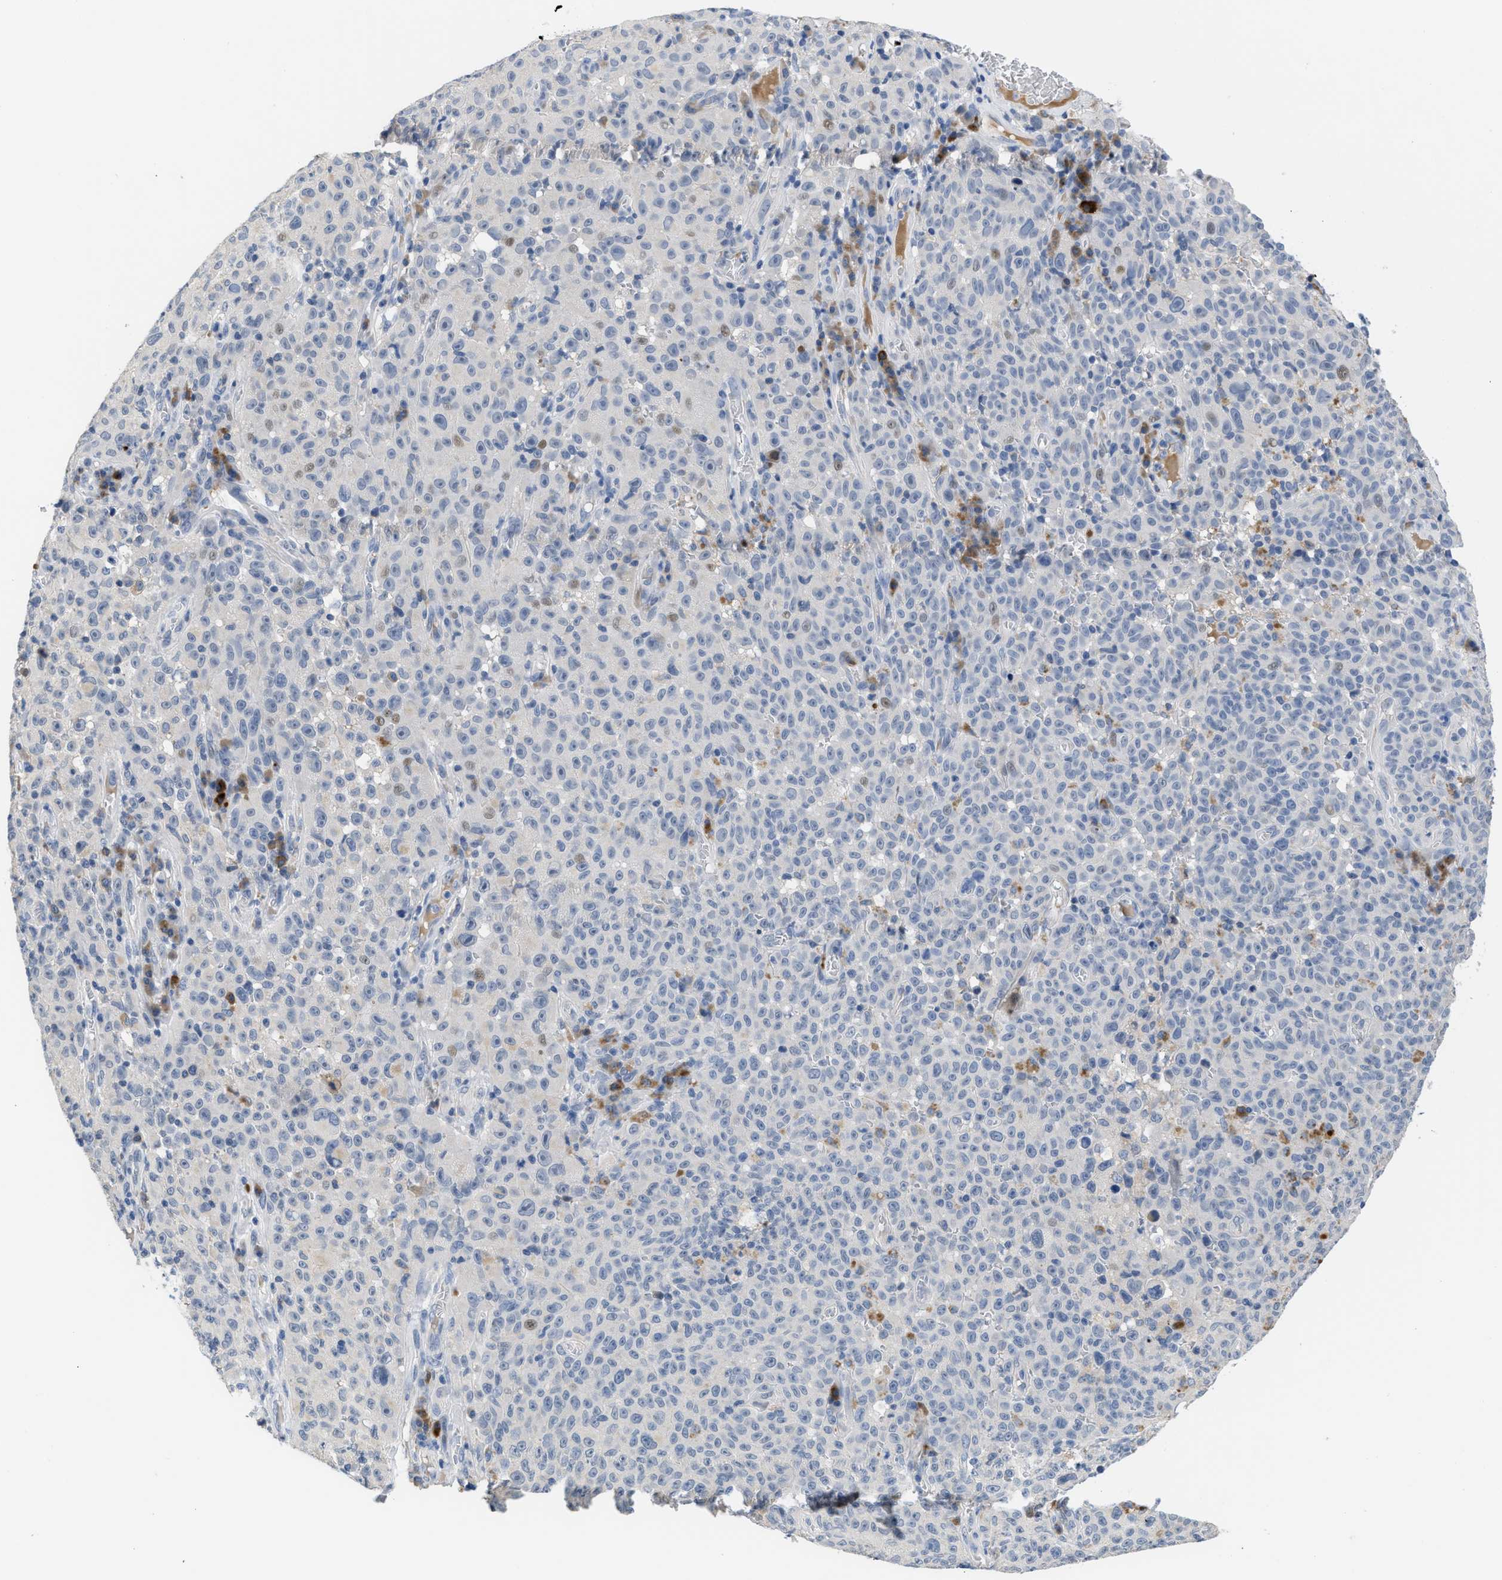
{"staining": {"intensity": "negative", "quantity": "none", "location": "none"}, "tissue": "melanoma", "cell_type": "Tumor cells", "image_type": "cancer", "snomed": [{"axis": "morphology", "description": "Malignant melanoma, NOS"}, {"axis": "topography", "description": "Skin"}], "caption": "DAB (3,3'-diaminobenzidine) immunohistochemical staining of melanoma displays no significant positivity in tumor cells. The staining was performed using DAB (3,3'-diaminobenzidine) to visualize the protein expression in brown, while the nuclei were stained in blue with hematoxylin (Magnification: 20x).", "gene": "OR9K2", "patient": {"sex": "female", "age": 82}}